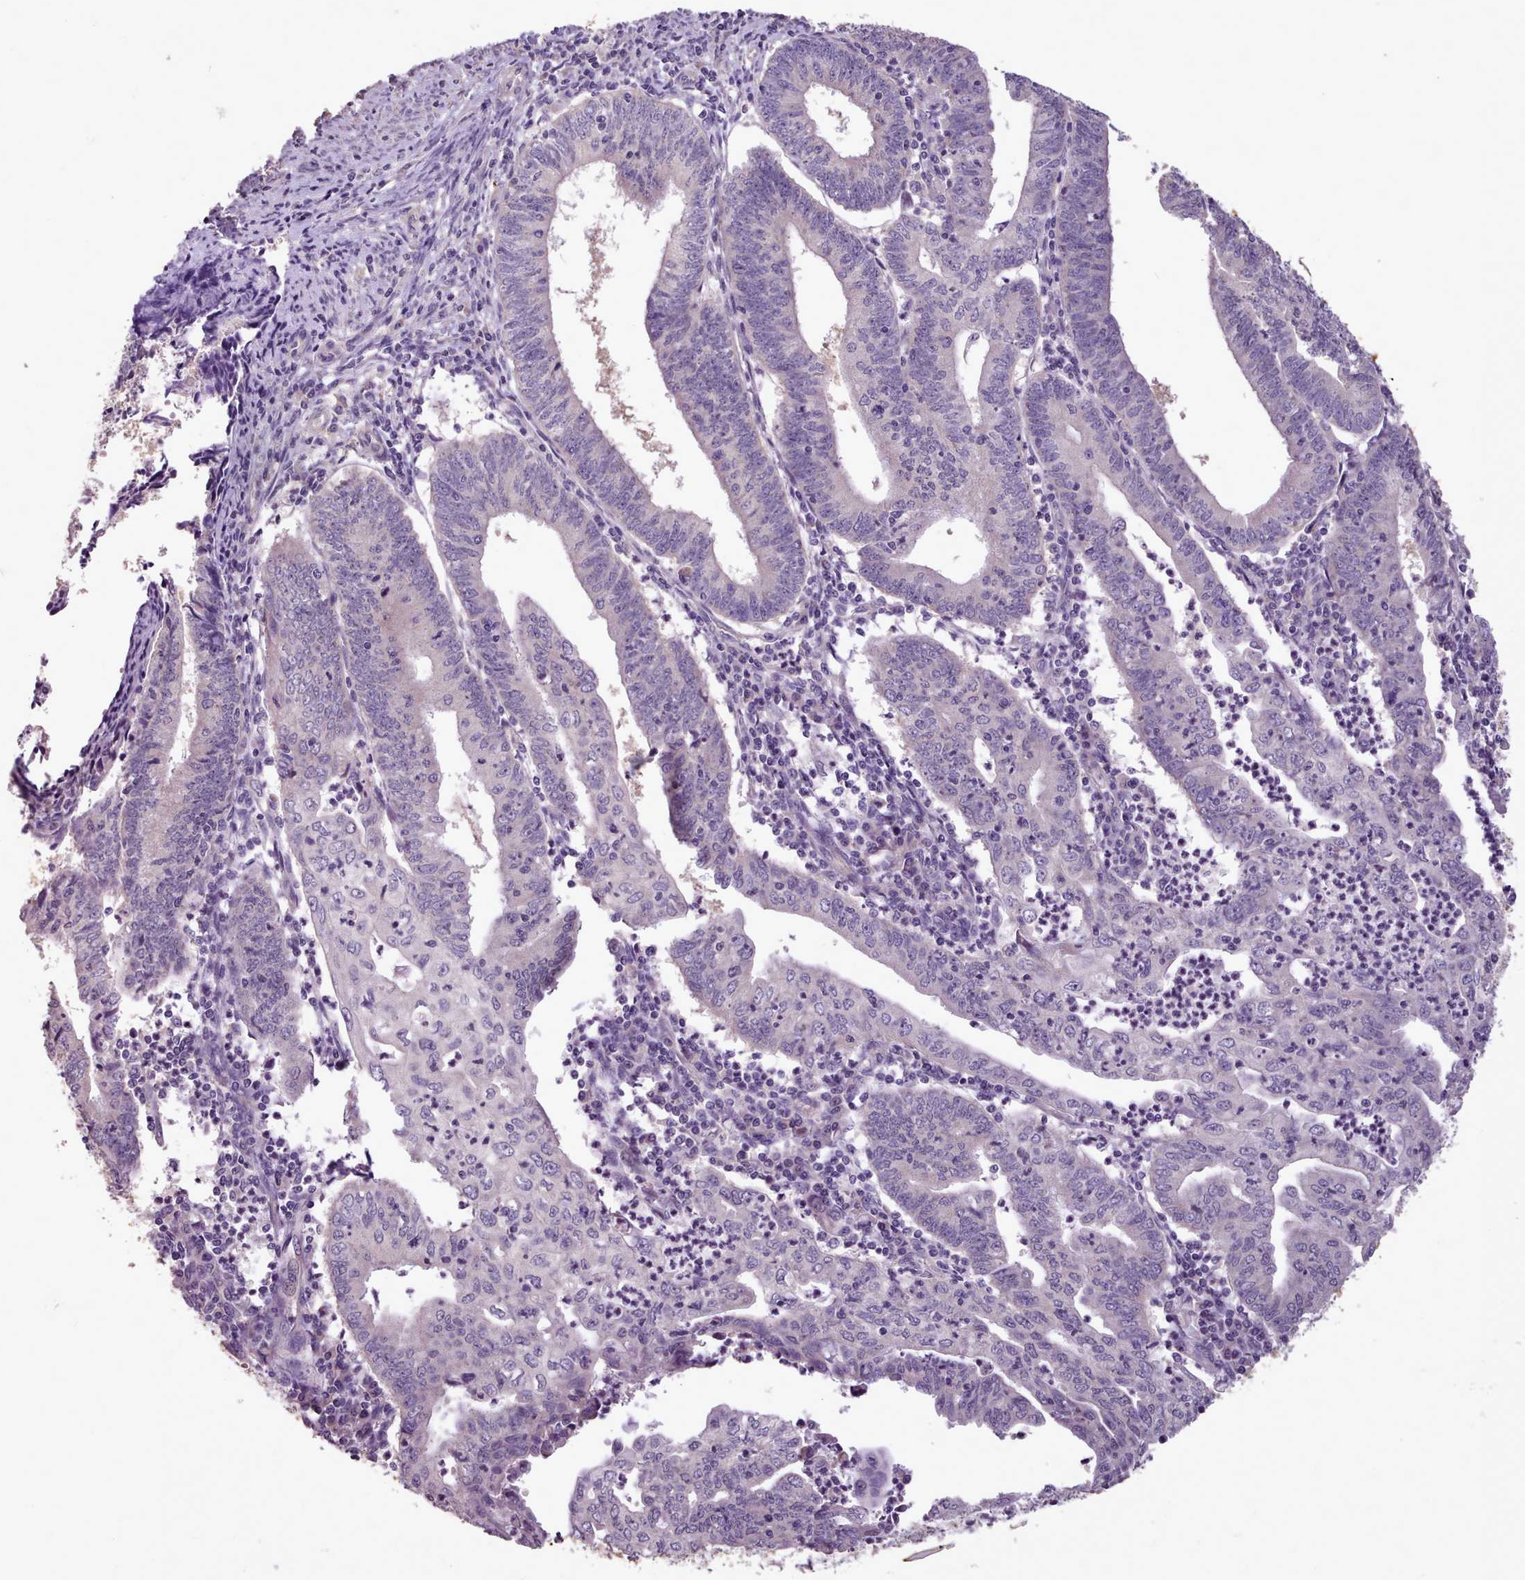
{"staining": {"intensity": "negative", "quantity": "none", "location": "none"}, "tissue": "endometrial cancer", "cell_type": "Tumor cells", "image_type": "cancer", "snomed": [{"axis": "morphology", "description": "Adenocarcinoma, NOS"}, {"axis": "topography", "description": "Endometrium"}], "caption": "Tumor cells show no significant protein positivity in endometrial cancer (adenocarcinoma). (Immunohistochemistry, brightfield microscopy, high magnification).", "gene": "ZNF607", "patient": {"sex": "female", "age": 60}}